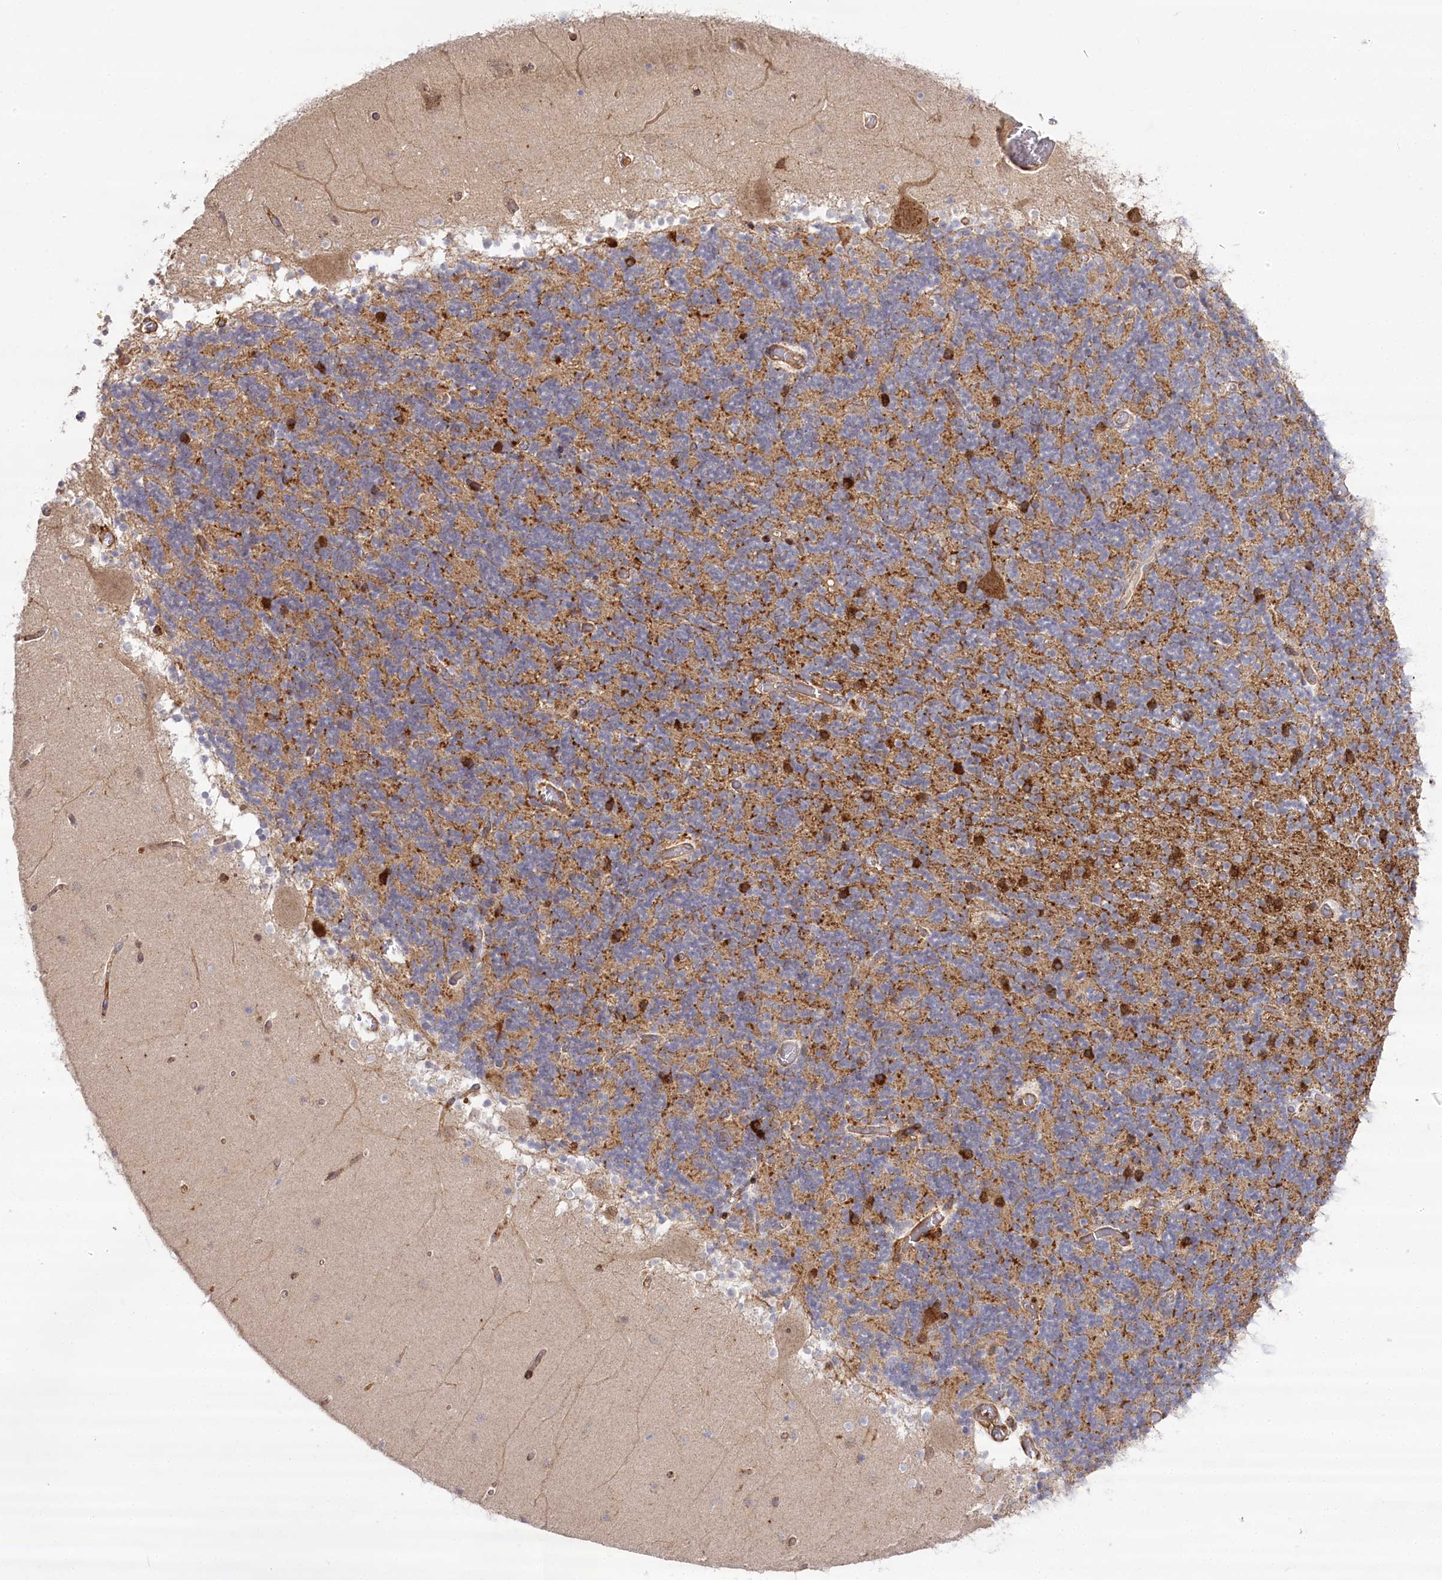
{"staining": {"intensity": "moderate", "quantity": ">75%", "location": "cytoplasmic/membranous"}, "tissue": "cerebellum", "cell_type": "Cells in granular layer", "image_type": "normal", "snomed": [{"axis": "morphology", "description": "Normal tissue, NOS"}, {"axis": "topography", "description": "Cerebellum"}], "caption": "Immunohistochemical staining of benign cerebellum demonstrates moderate cytoplasmic/membranous protein staining in approximately >75% of cells in granular layer. (brown staining indicates protein expression, while blue staining denotes nuclei).", "gene": "CCDC91", "patient": {"sex": "female", "age": 28}}